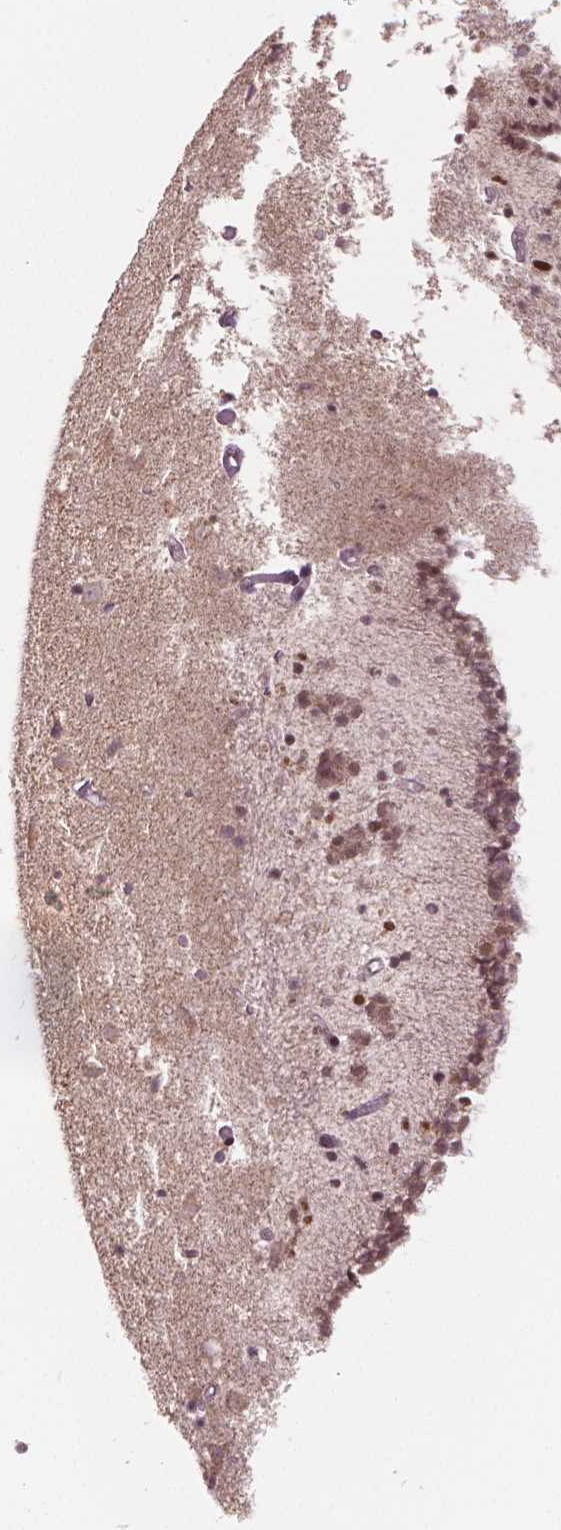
{"staining": {"intensity": "negative", "quantity": "none", "location": "none"}, "tissue": "caudate", "cell_type": "Glial cells", "image_type": "normal", "snomed": [{"axis": "morphology", "description": "Normal tissue, NOS"}, {"axis": "topography", "description": "Lateral ventricle wall"}], "caption": "This is an immunohistochemistry (IHC) image of benign caudate. There is no positivity in glial cells.", "gene": "HMBOX1", "patient": {"sex": "female", "age": 42}}